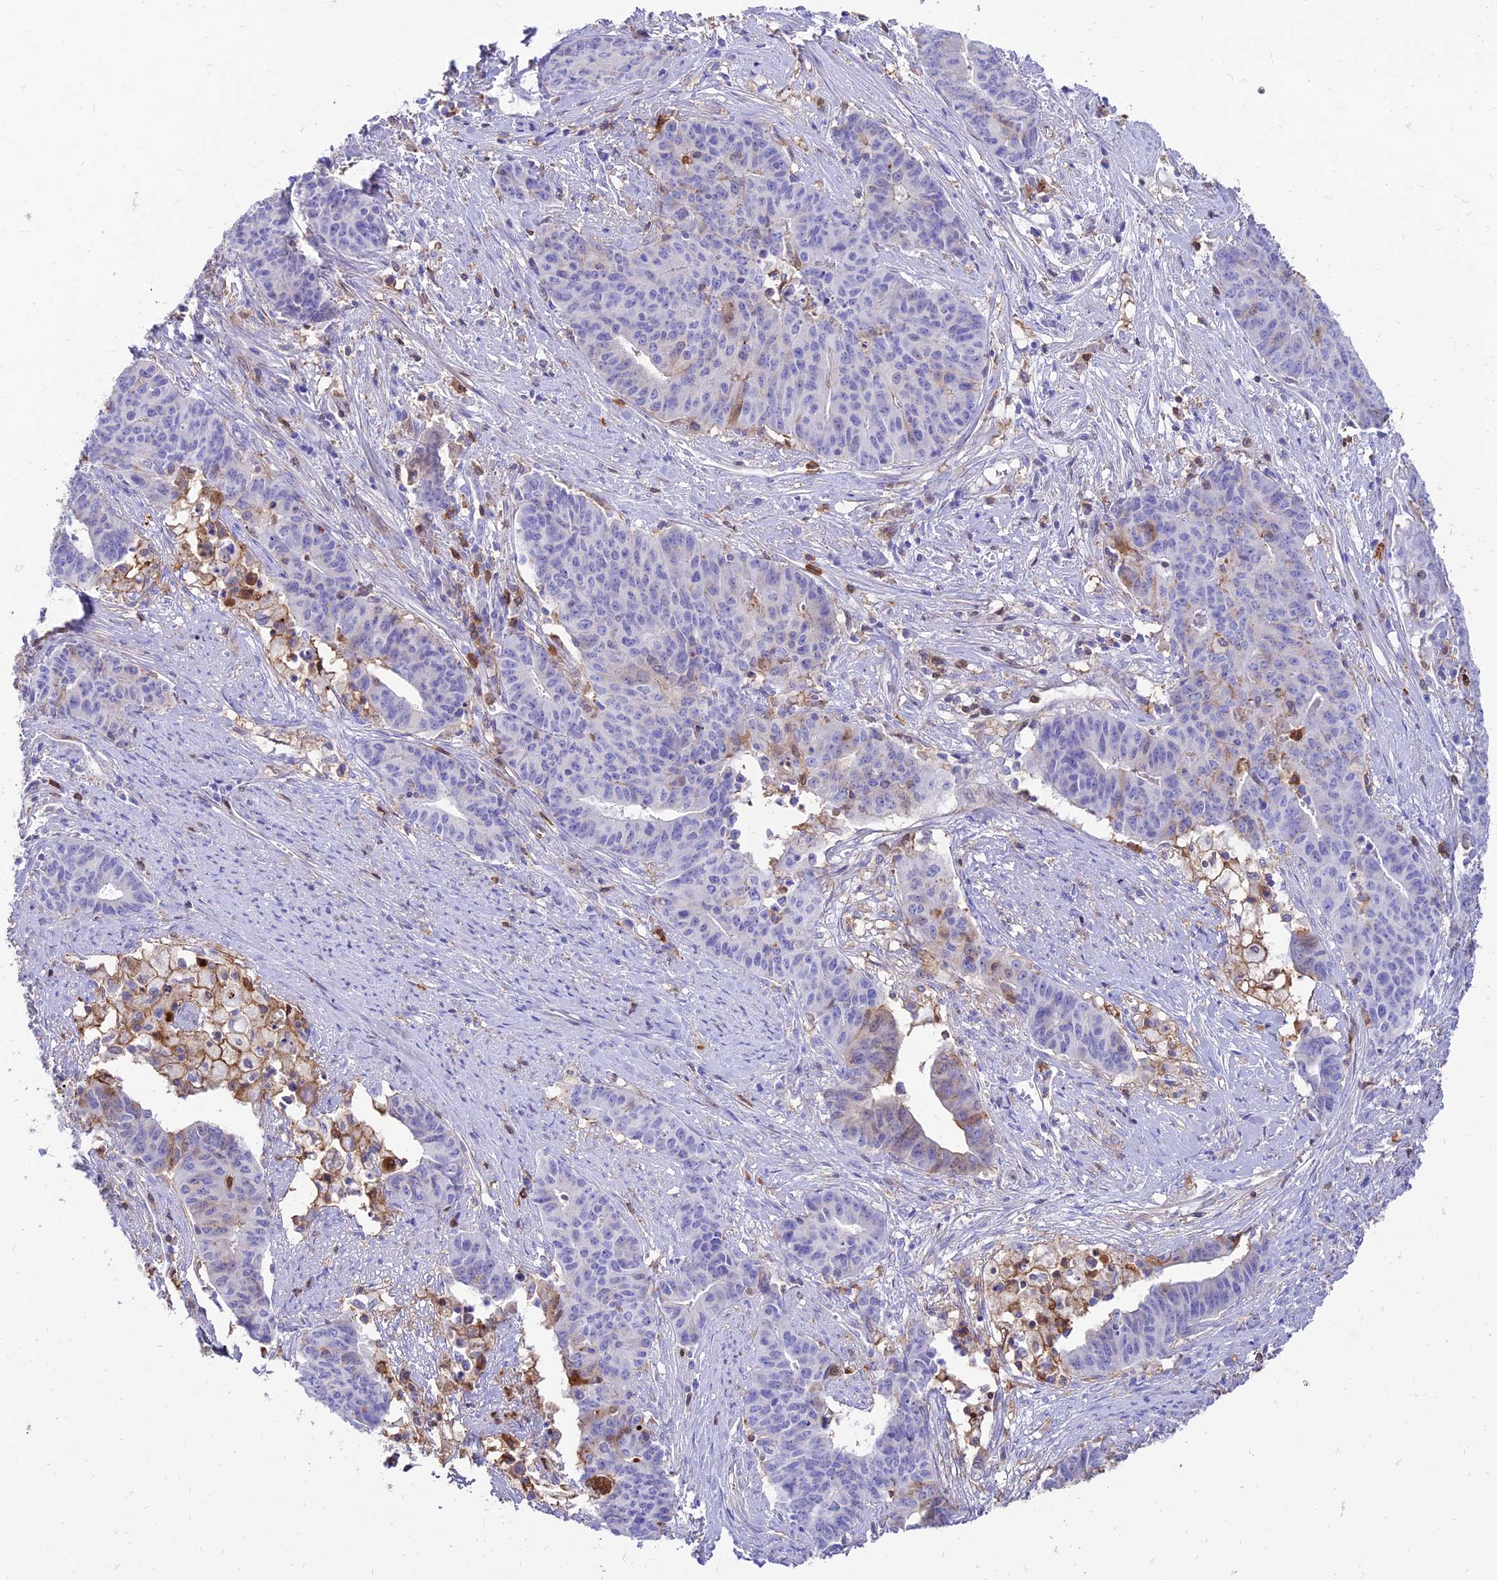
{"staining": {"intensity": "negative", "quantity": "none", "location": "none"}, "tissue": "endometrial cancer", "cell_type": "Tumor cells", "image_type": "cancer", "snomed": [{"axis": "morphology", "description": "Adenocarcinoma, NOS"}, {"axis": "topography", "description": "Endometrium"}], "caption": "Immunohistochemistry (IHC) micrograph of human endometrial adenocarcinoma stained for a protein (brown), which reveals no expression in tumor cells.", "gene": "SREK1IP1", "patient": {"sex": "female", "age": 59}}